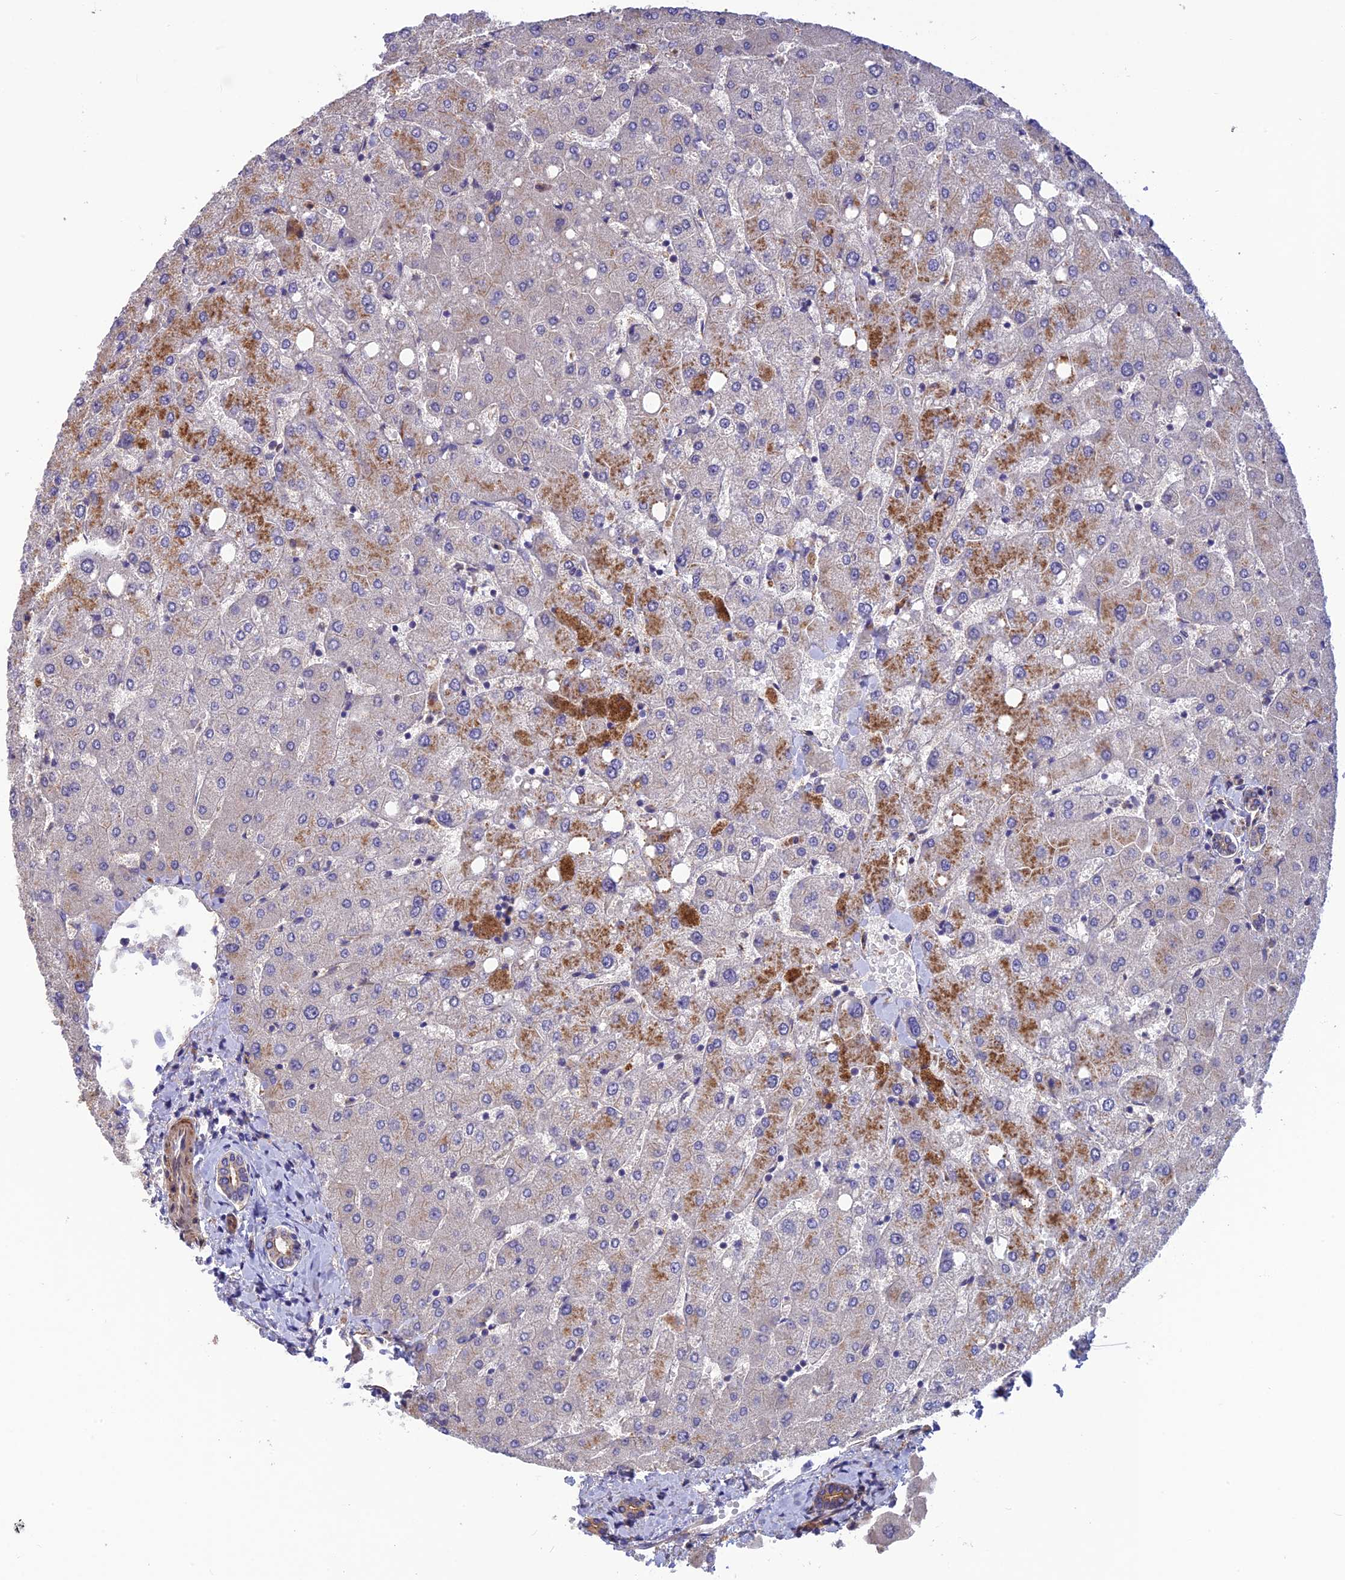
{"staining": {"intensity": "moderate", "quantity": ">75%", "location": "cytoplasmic/membranous"}, "tissue": "liver", "cell_type": "Cholangiocytes", "image_type": "normal", "snomed": [{"axis": "morphology", "description": "Normal tissue, NOS"}, {"axis": "topography", "description": "Liver"}], "caption": "Immunohistochemistry photomicrograph of benign liver stained for a protein (brown), which displays medium levels of moderate cytoplasmic/membranous staining in approximately >75% of cholangiocytes.", "gene": "ADAMTS15", "patient": {"sex": "female", "age": 54}}